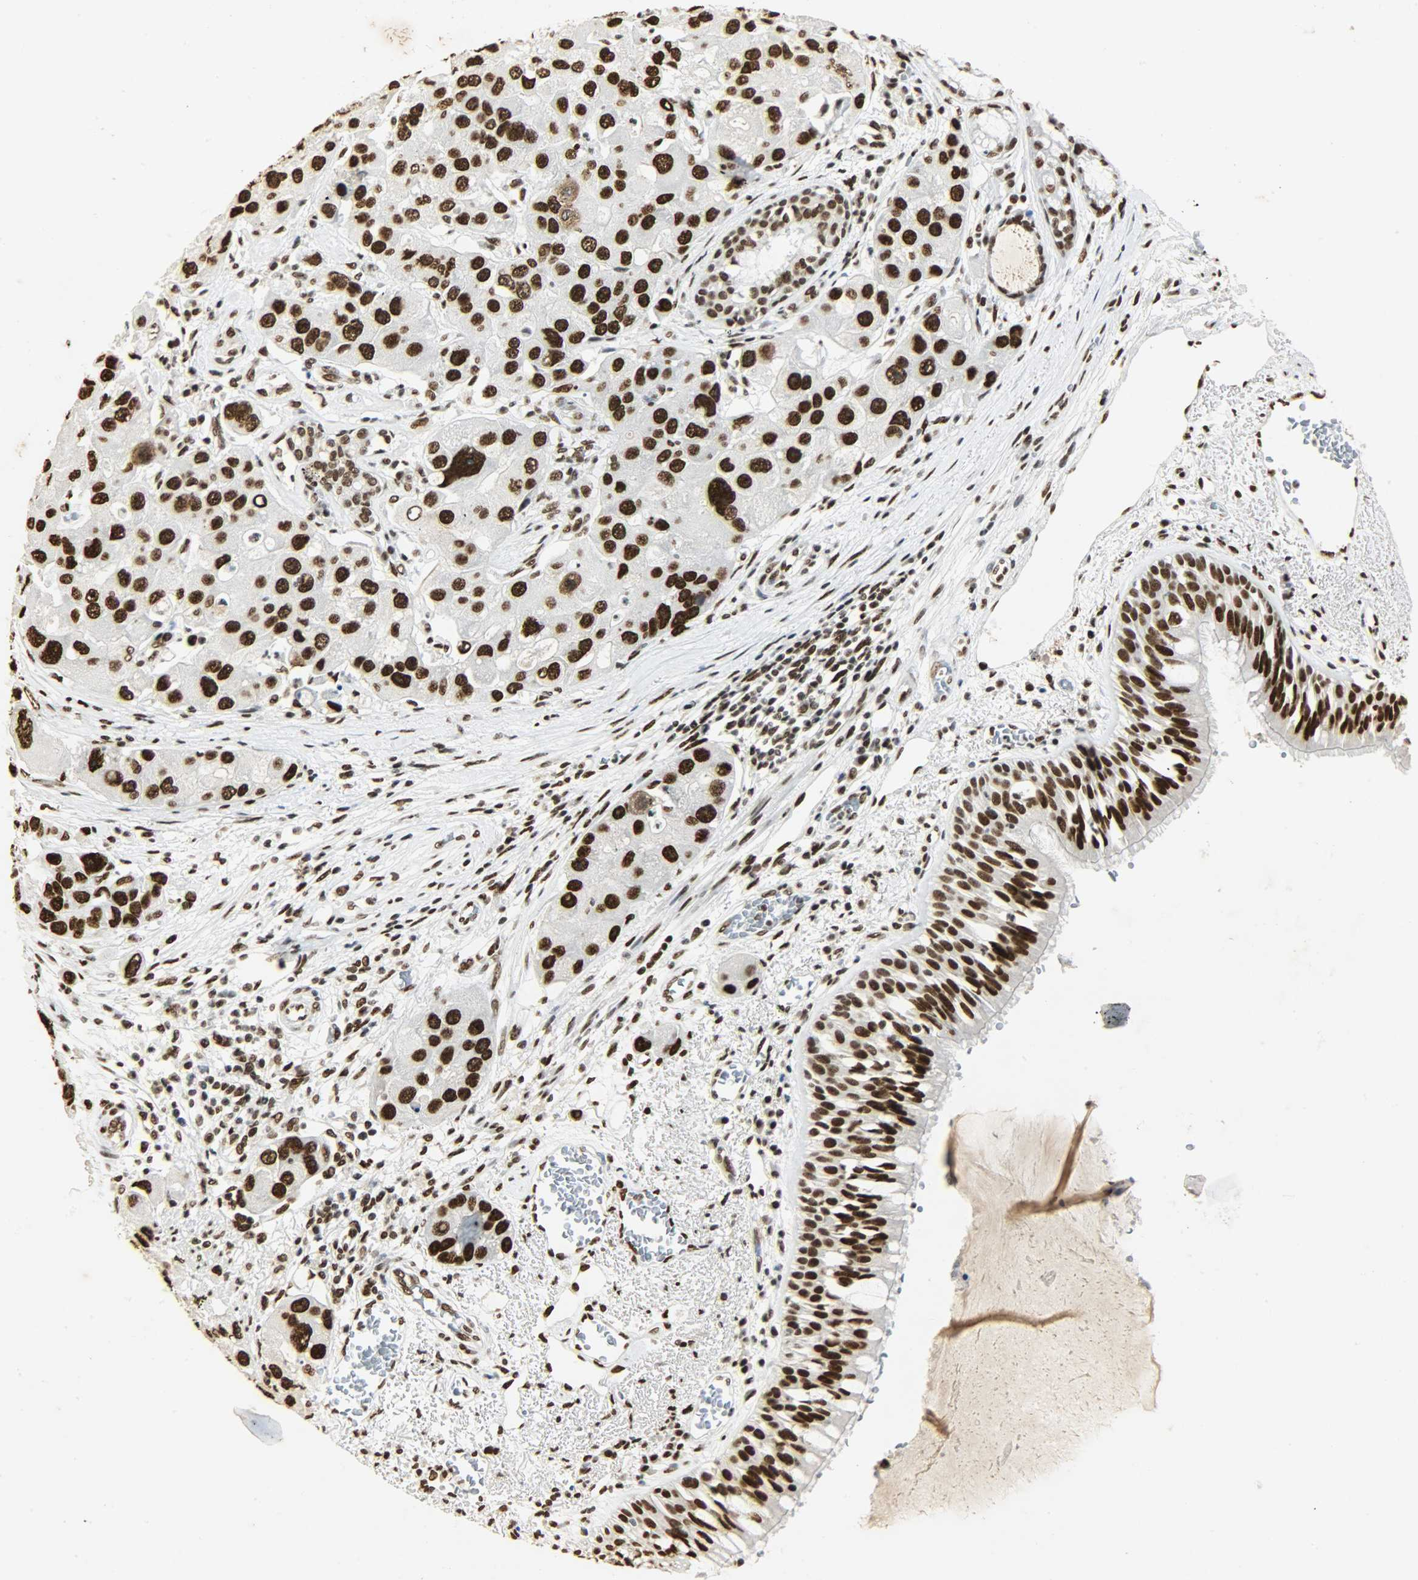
{"staining": {"intensity": "strong", "quantity": ">75%", "location": "nuclear"}, "tissue": "bronchus", "cell_type": "Respiratory epithelial cells", "image_type": "normal", "snomed": [{"axis": "morphology", "description": "Normal tissue, NOS"}, {"axis": "morphology", "description": "Adenocarcinoma, NOS"}, {"axis": "morphology", "description": "Adenocarcinoma, metastatic, NOS"}, {"axis": "topography", "description": "Lymph node"}, {"axis": "topography", "description": "Bronchus"}, {"axis": "topography", "description": "Lung"}], "caption": "Brown immunohistochemical staining in benign bronchus demonstrates strong nuclear positivity in approximately >75% of respiratory epithelial cells.", "gene": "KHDRBS1", "patient": {"sex": "female", "age": 54}}